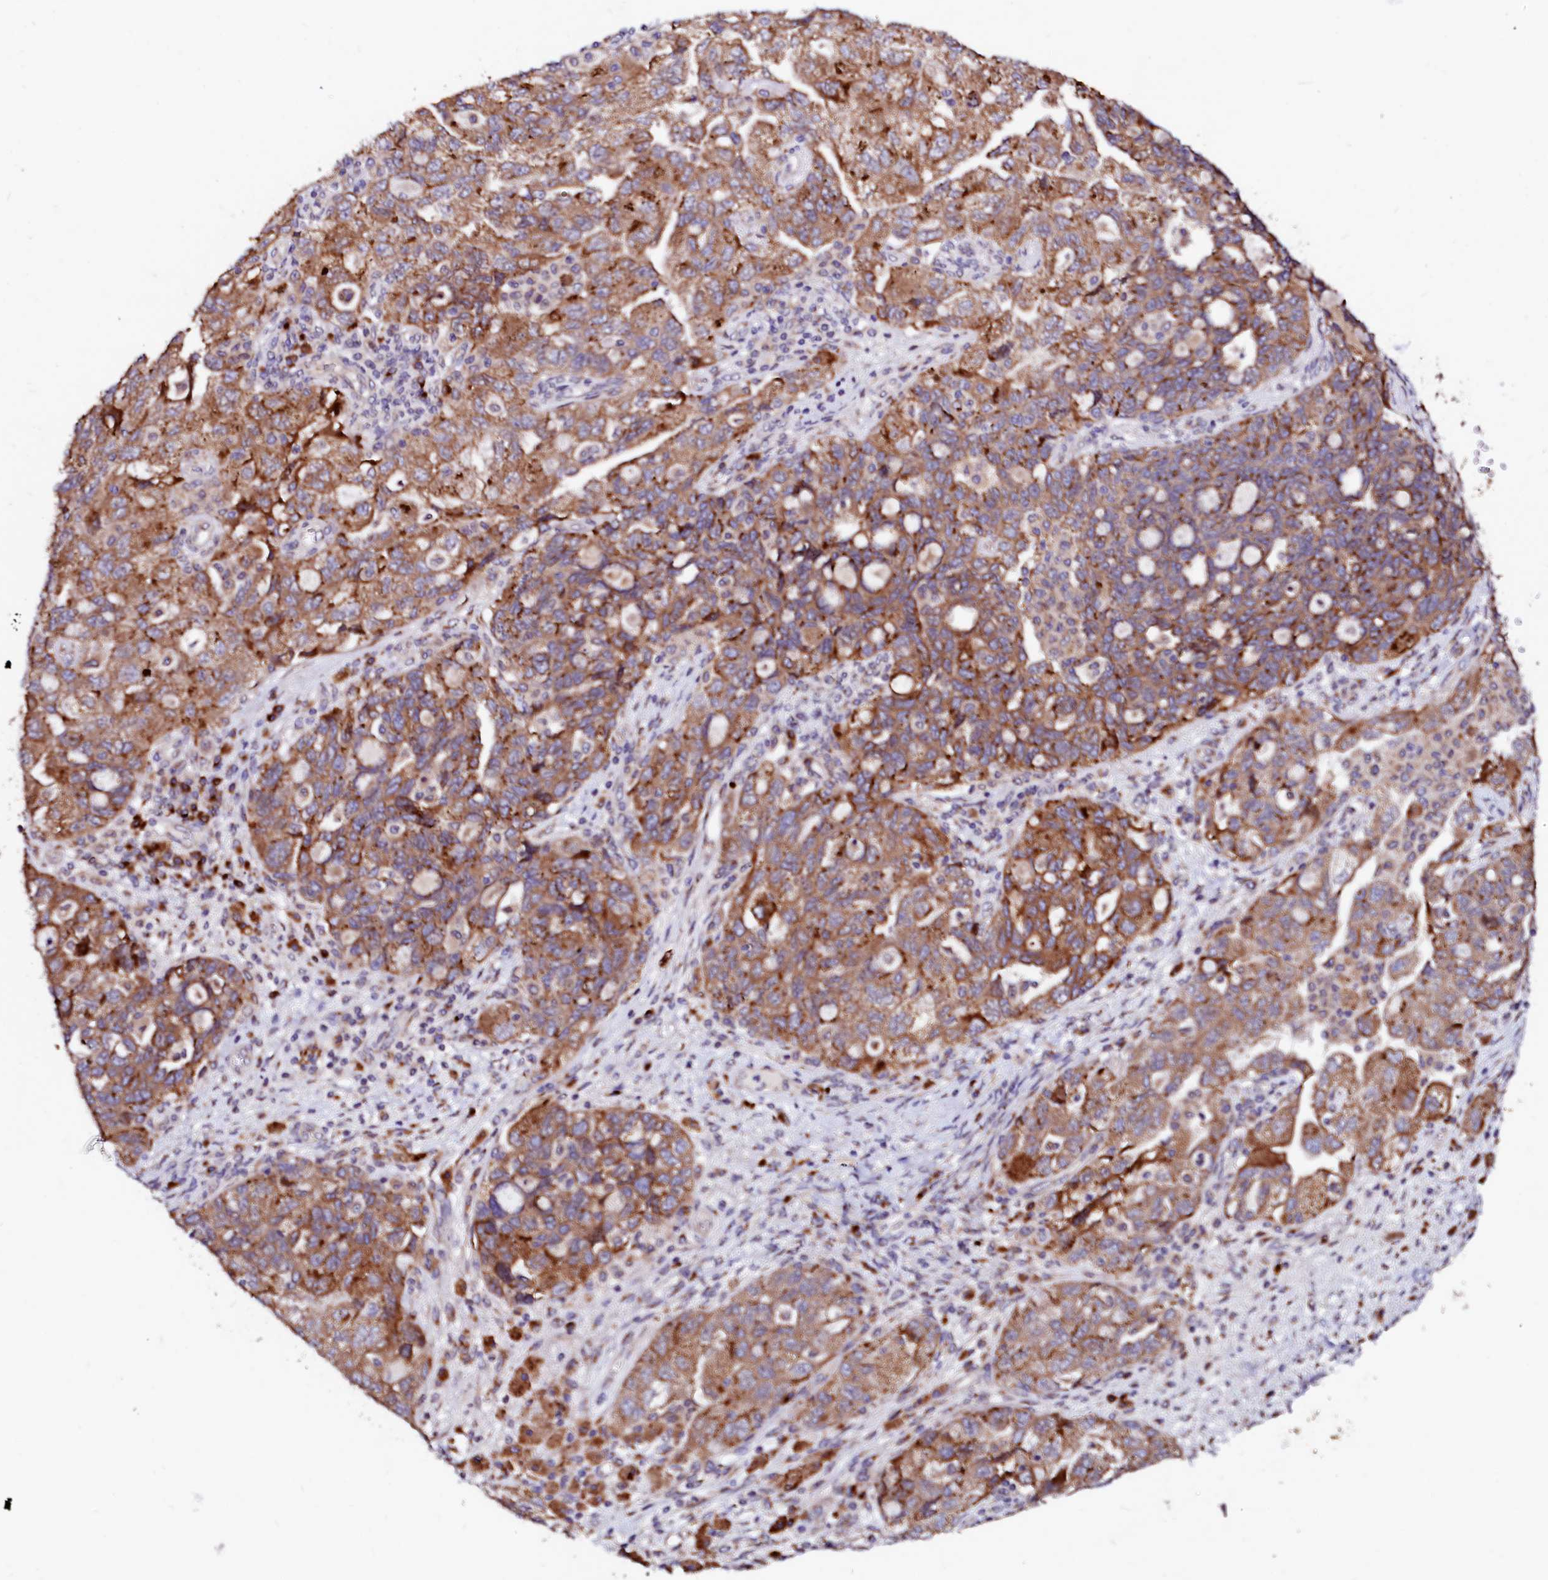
{"staining": {"intensity": "strong", "quantity": "25%-75%", "location": "cytoplasmic/membranous"}, "tissue": "ovarian cancer", "cell_type": "Tumor cells", "image_type": "cancer", "snomed": [{"axis": "morphology", "description": "Carcinoma, endometroid"}, {"axis": "topography", "description": "Ovary"}], "caption": "Endometroid carcinoma (ovarian) stained with IHC displays strong cytoplasmic/membranous staining in about 25%-75% of tumor cells. (DAB (3,3'-diaminobenzidine) IHC with brightfield microscopy, high magnification).", "gene": "LMAN1", "patient": {"sex": "female", "age": 51}}